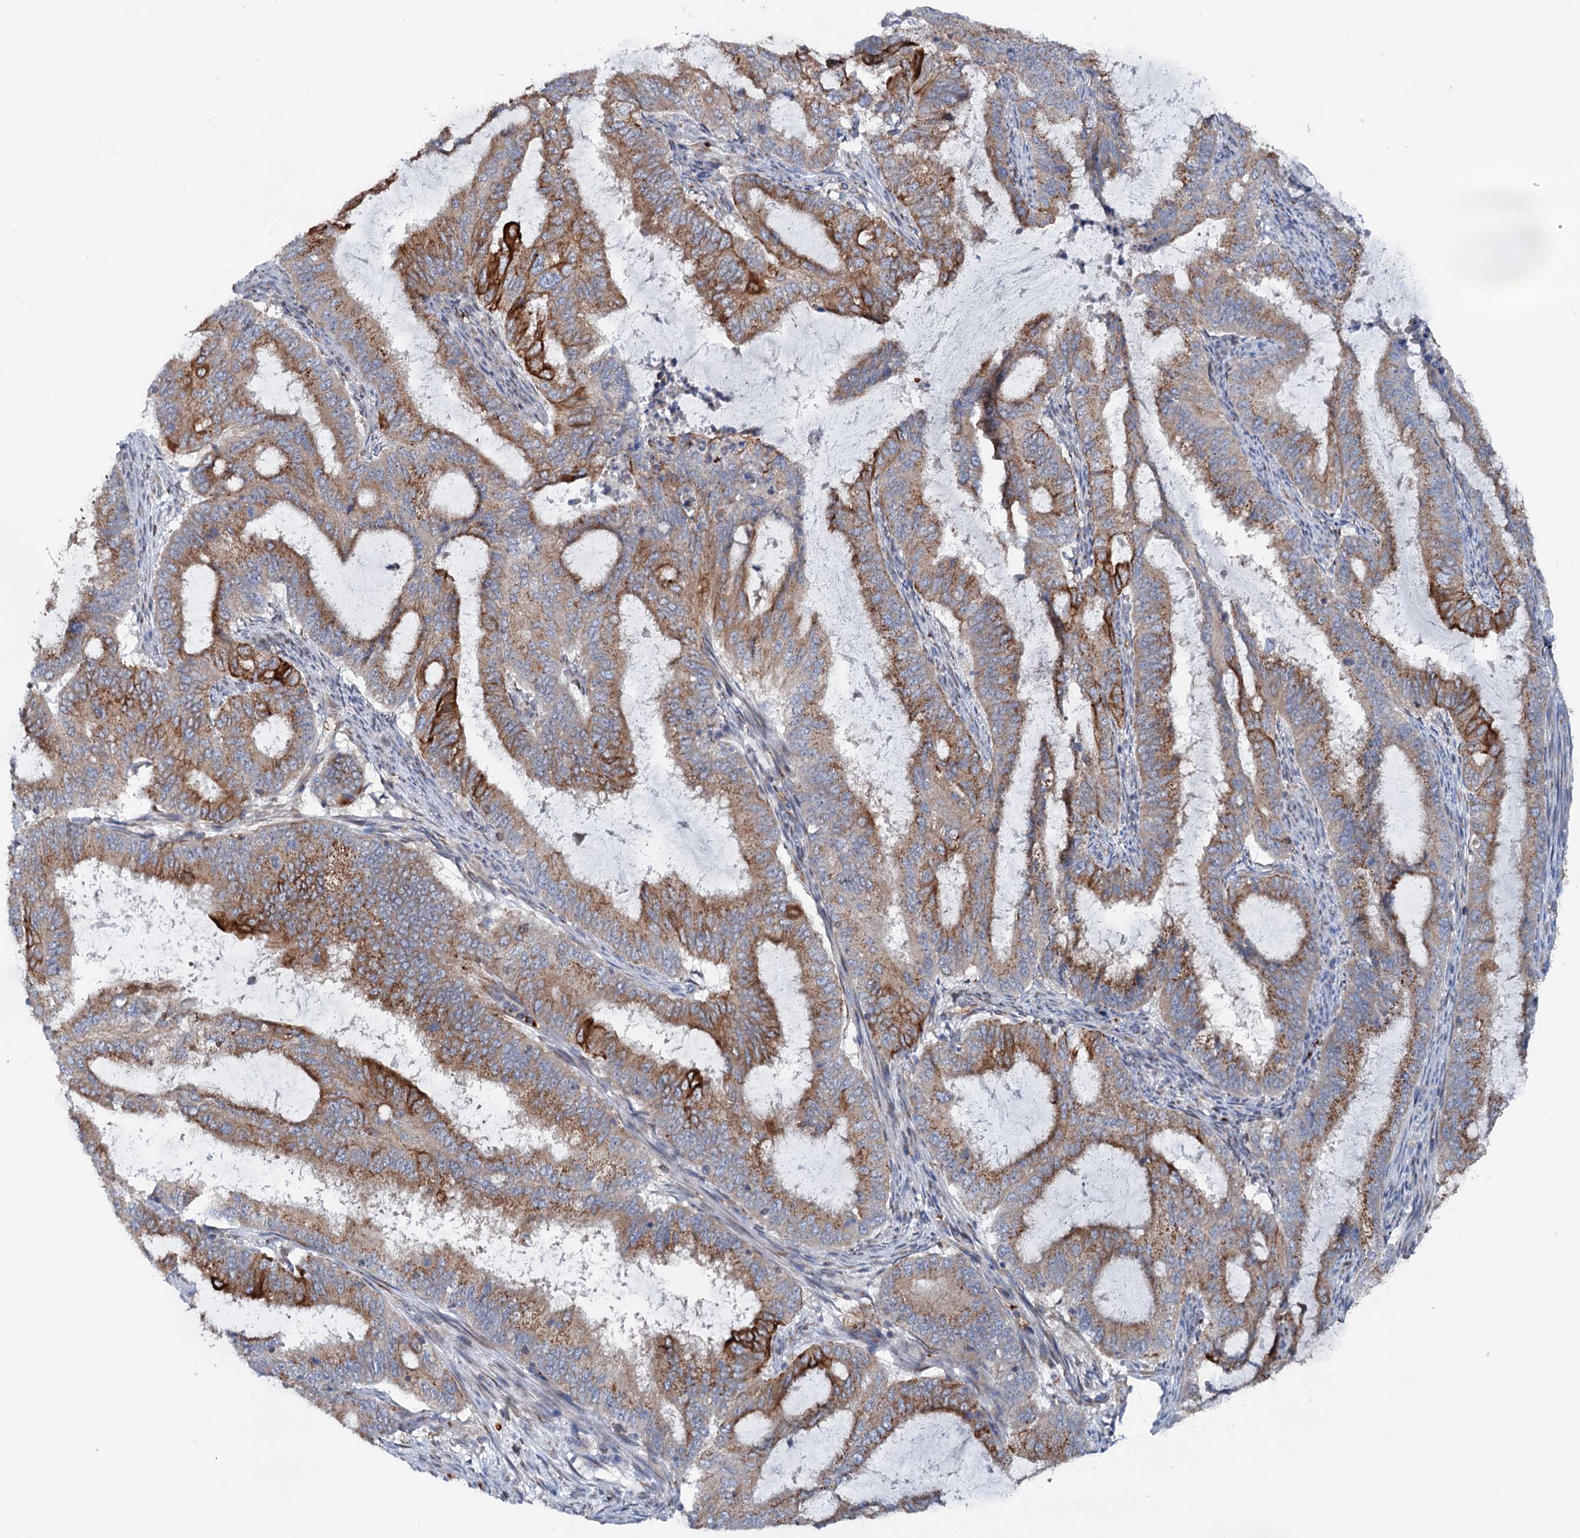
{"staining": {"intensity": "strong", "quantity": "25%-75%", "location": "cytoplasmic/membranous"}, "tissue": "endometrial cancer", "cell_type": "Tumor cells", "image_type": "cancer", "snomed": [{"axis": "morphology", "description": "Adenocarcinoma, NOS"}, {"axis": "topography", "description": "Endometrium"}], "caption": "Immunohistochemistry micrograph of neoplastic tissue: human endometrial cancer stained using IHC reveals high levels of strong protein expression localized specifically in the cytoplasmic/membranous of tumor cells, appearing as a cytoplasmic/membranous brown color.", "gene": "EIPR1", "patient": {"sex": "female", "age": 51}}